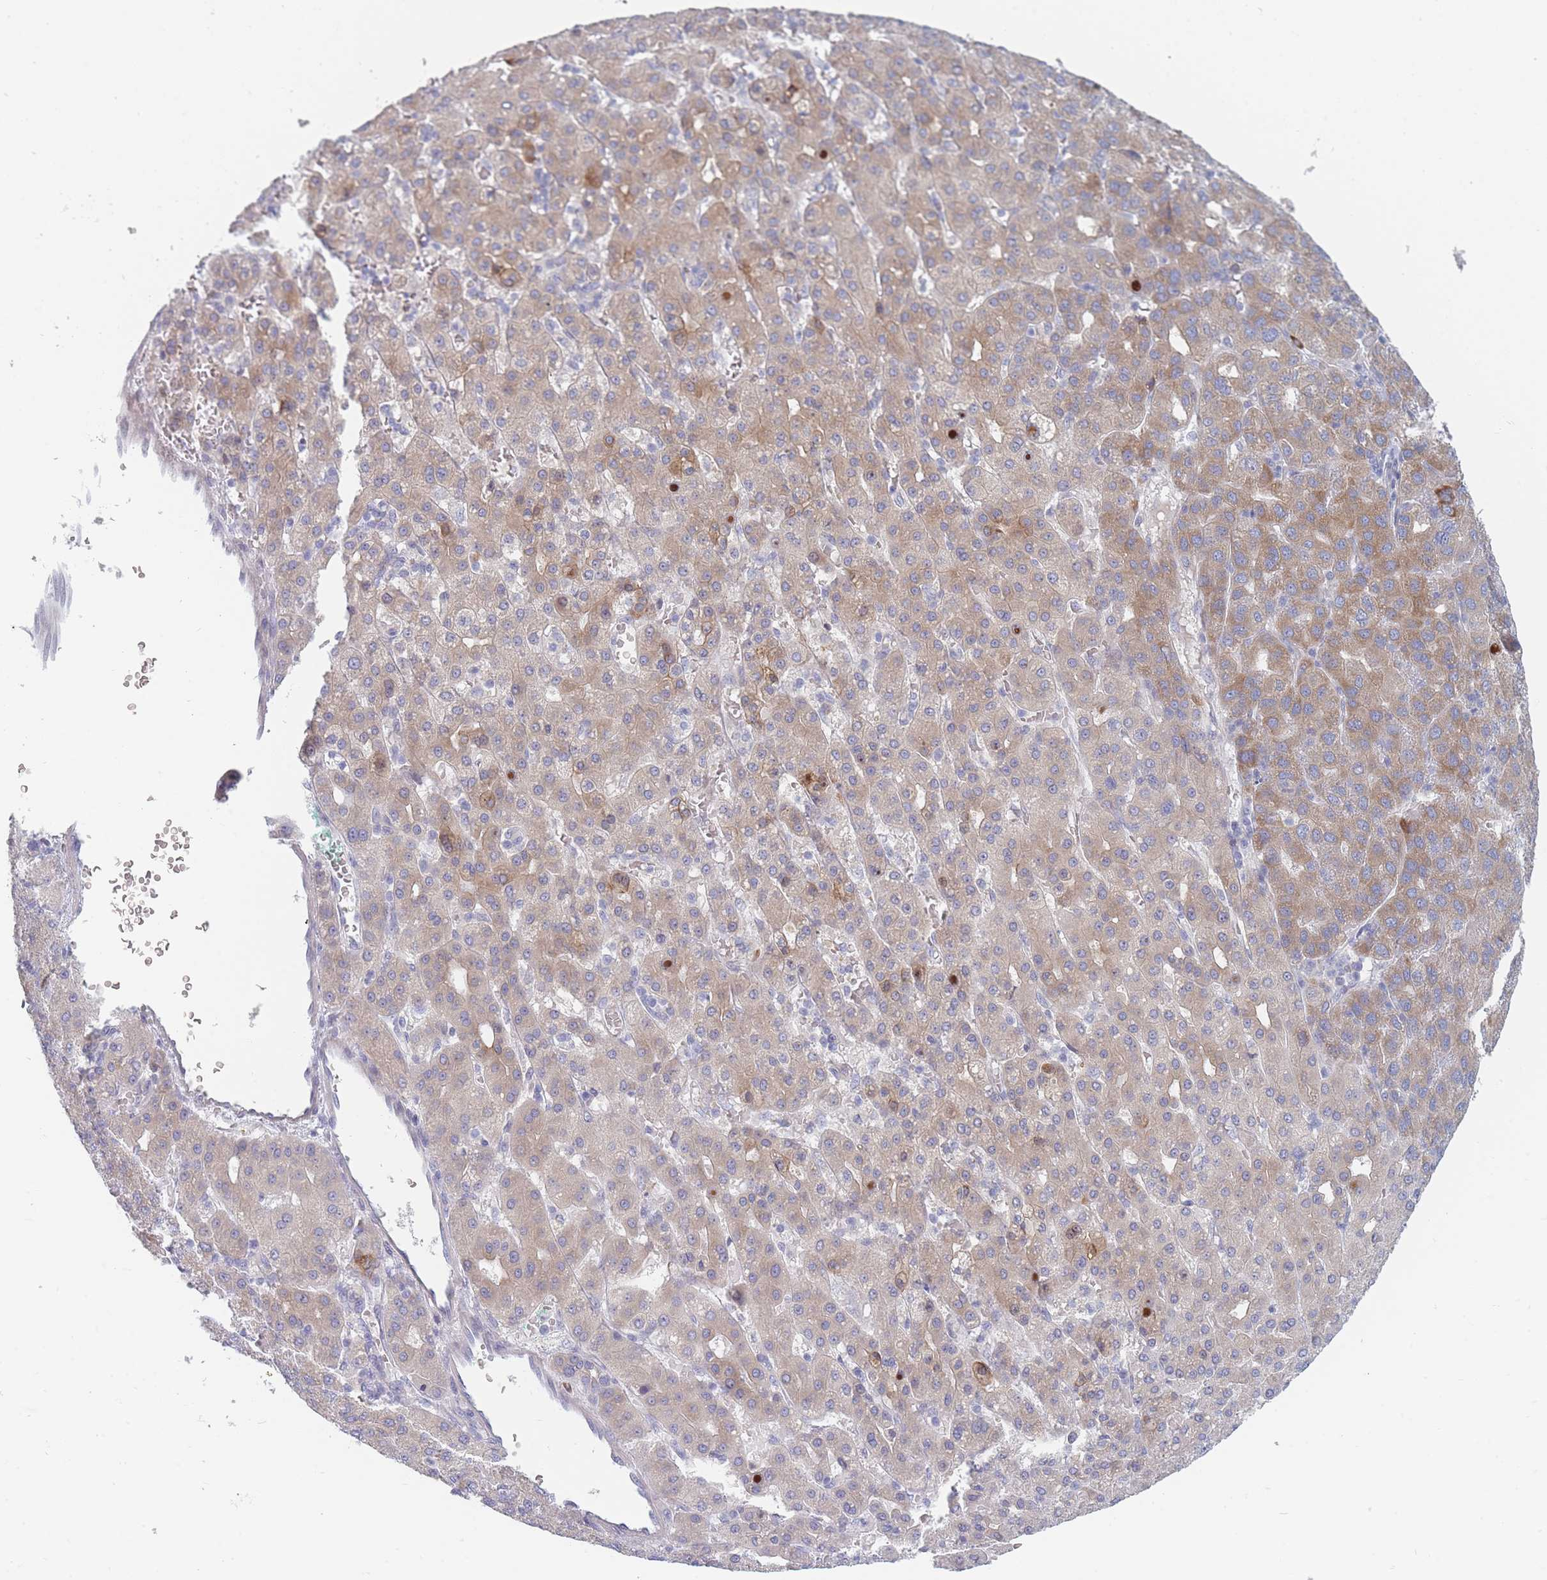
{"staining": {"intensity": "weak", "quantity": "25%-75%", "location": "cytoplasmic/membranous"}, "tissue": "liver cancer", "cell_type": "Tumor cells", "image_type": "cancer", "snomed": [{"axis": "morphology", "description": "Carcinoma, Hepatocellular, NOS"}, {"axis": "topography", "description": "Liver"}], "caption": "Immunohistochemistry histopathology image of neoplastic tissue: liver cancer (hepatocellular carcinoma) stained using immunohistochemistry (IHC) reveals low levels of weak protein expression localized specifically in the cytoplasmic/membranous of tumor cells, appearing as a cytoplasmic/membranous brown color.", "gene": "SPATS1", "patient": {"sex": "male", "age": 65}}